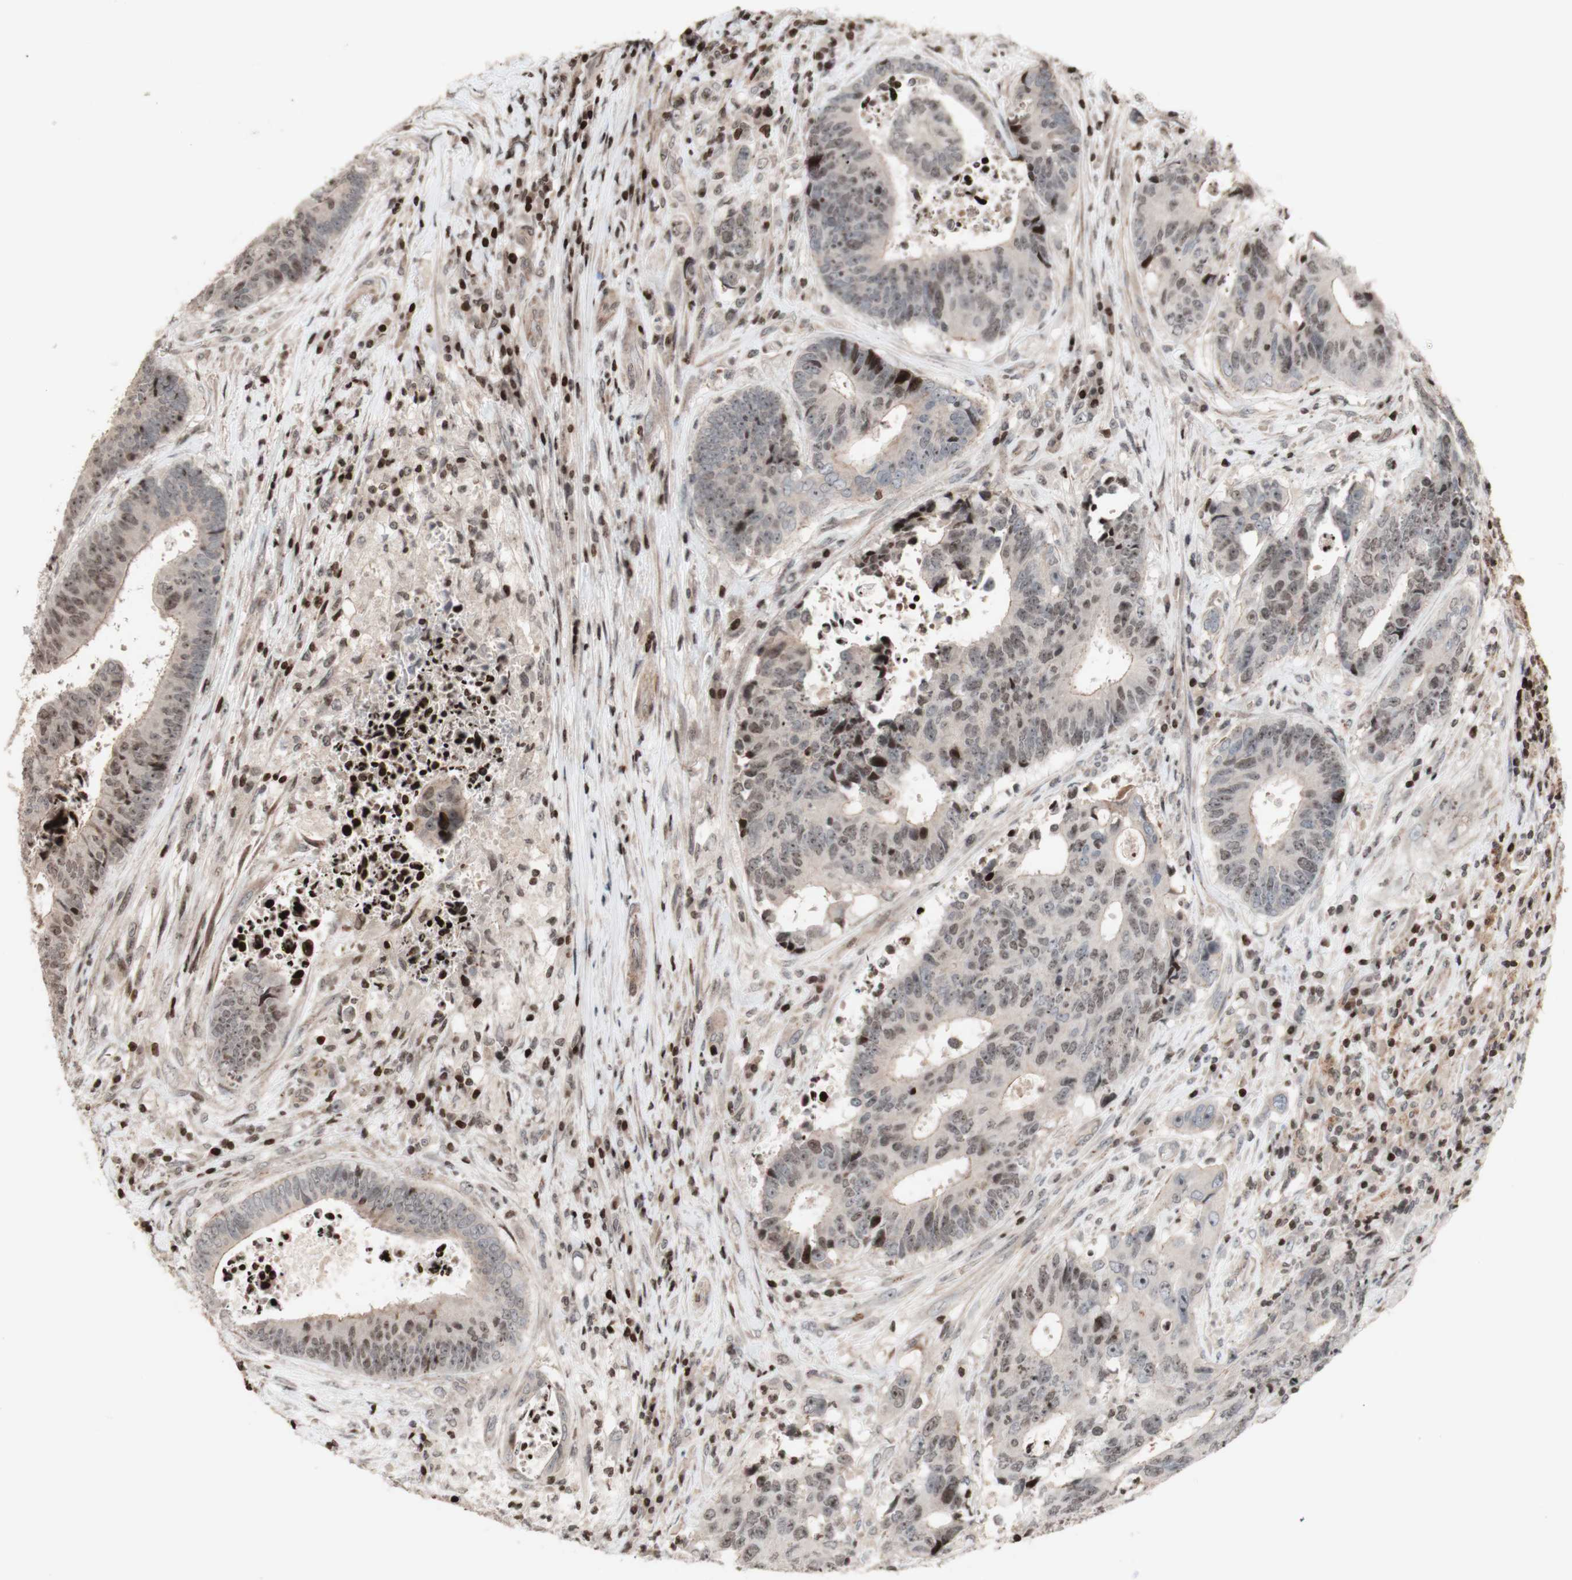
{"staining": {"intensity": "moderate", "quantity": "<25%", "location": "nuclear"}, "tissue": "colorectal cancer", "cell_type": "Tumor cells", "image_type": "cancer", "snomed": [{"axis": "morphology", "description": "Adenocarcinoma, NOS"}, {"axis": "topography", "description": "Rectum"}], "caption": "A low amount of moderate nuclear positivity is identified in approximately <25% of tumor cells in colorectal cancer (adenocarcinoma) tissue.", "gene": "POLA1", "patient": {"sex": "male", "age": 72}}